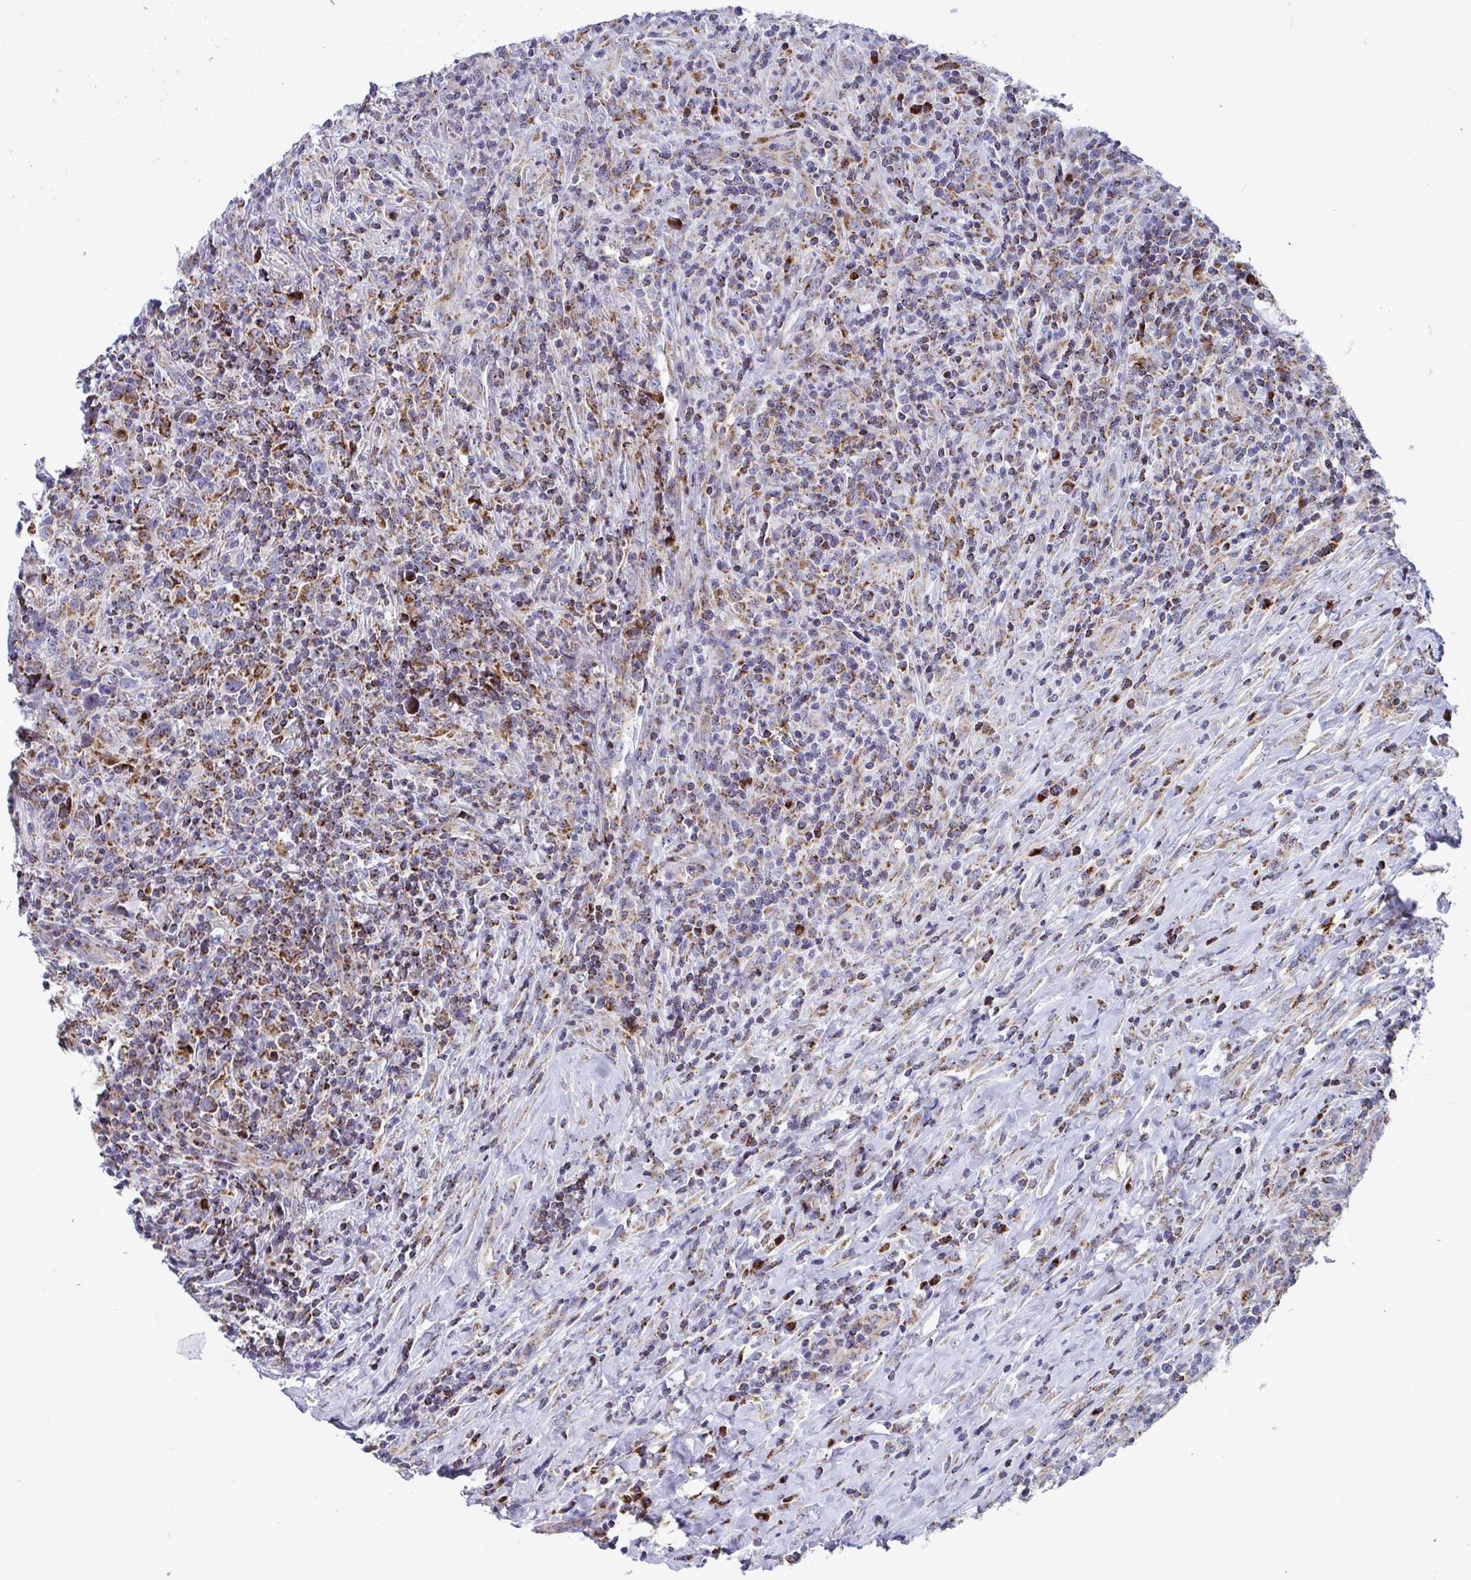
{"staining": {"intensity": "moderate", "quantity": ">75%", "location": "cytoplasmic/membranous"}, "tissue": "lymphoma", "cell_type": "Tumor cells", "image_type": "cancer", "snomed": [{"axis": "morphology", "description": "Hodgkin's disease, NOS"}, {"axis": "topography", "description": "Lymph node"}], "caption": "IHC of lymphoma exhibits medium levels of moderate cytoplasmic/membranous expression in about >75% of tumor cells. The staining was performed using DAB (3,3'-diaminobenzidine) to visualize the protein expression in brown, while the nuclei were stained in blue with hematoxylin (Magnification: 20x).", "gene": "ATP5MJ", "patient": {"sex": "female", "age": 18}}